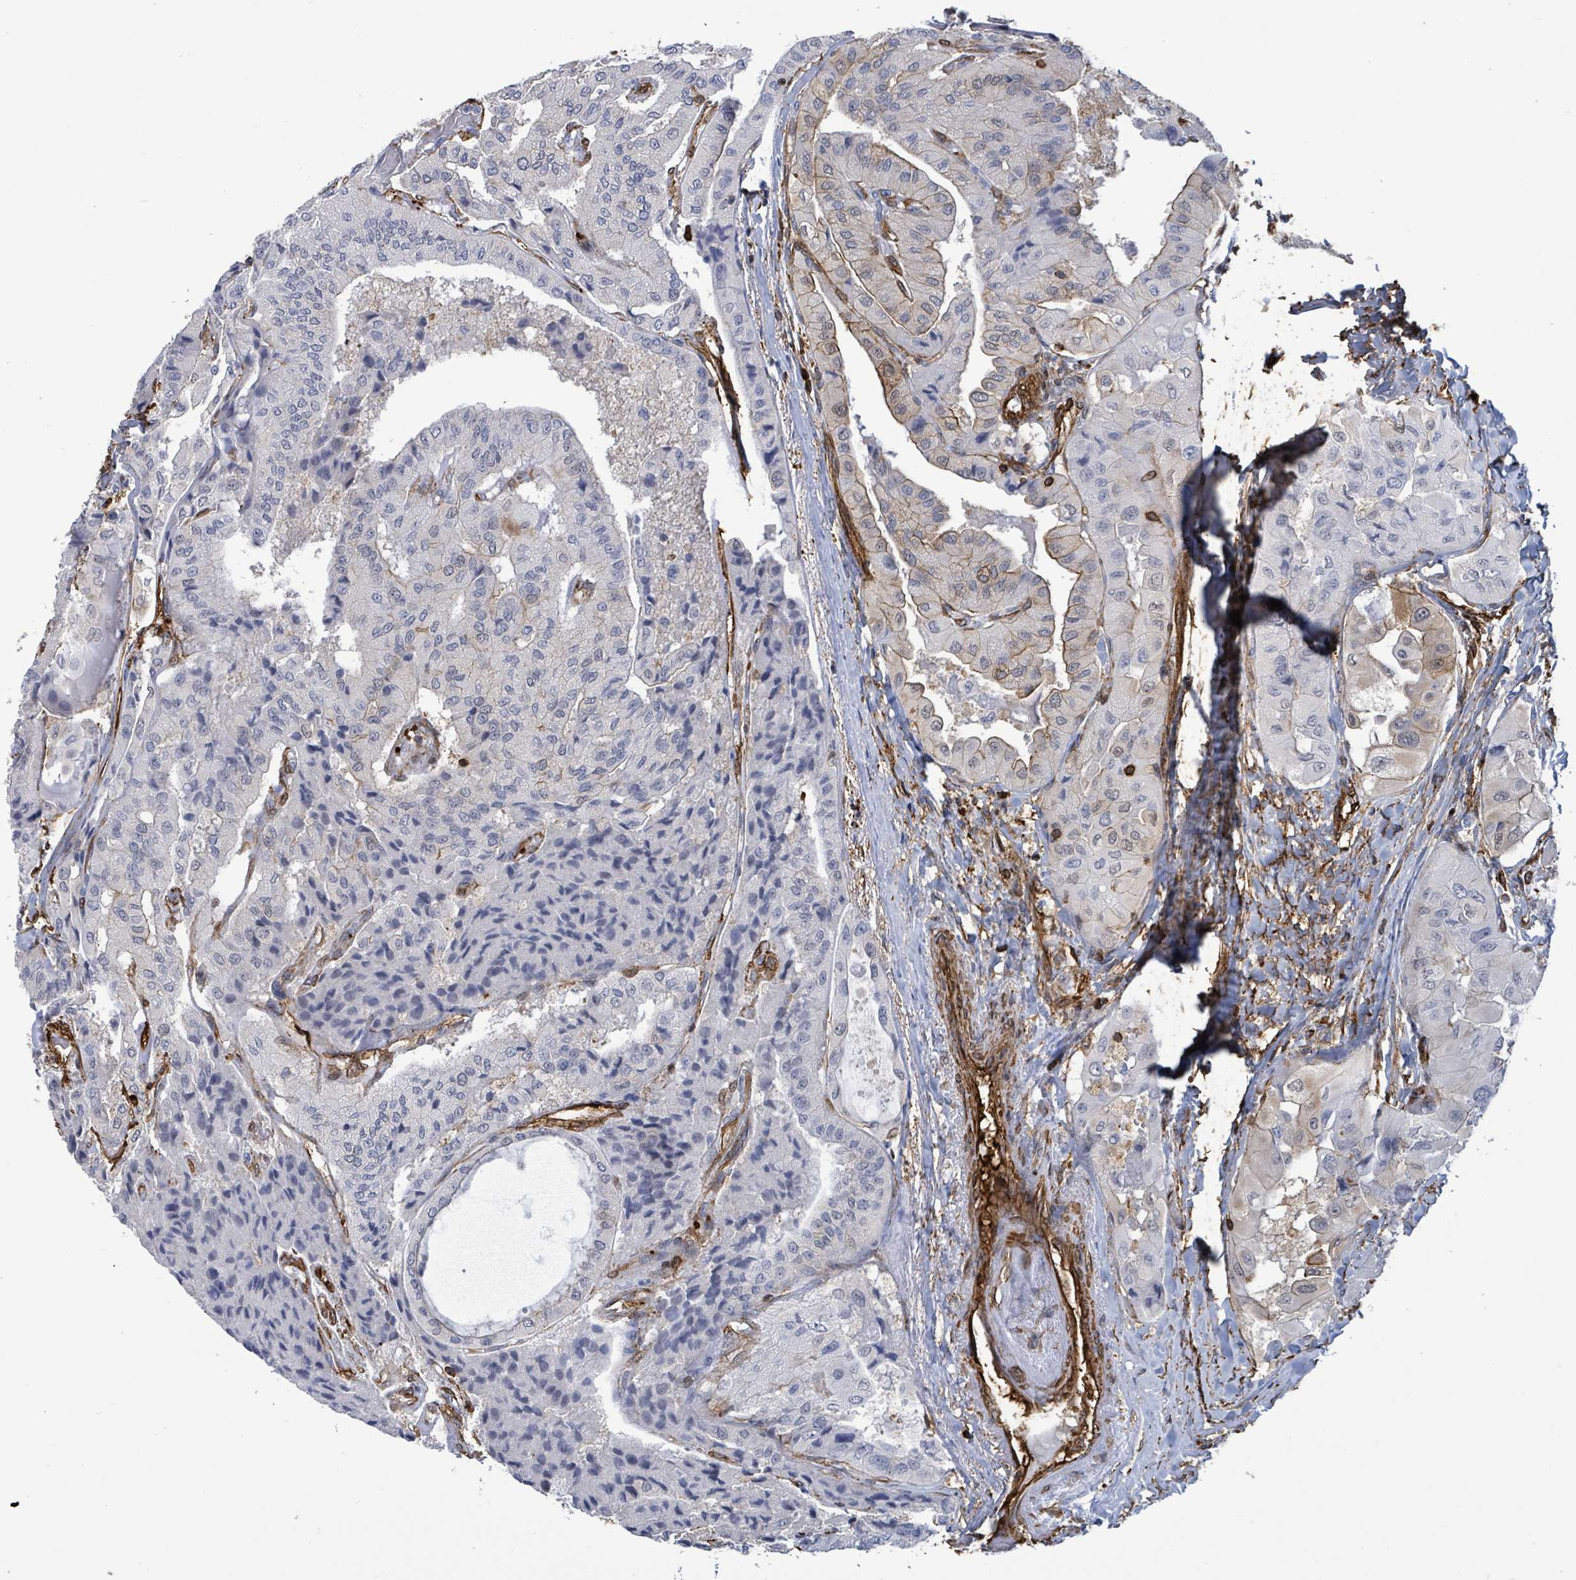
{"staining": {"intensity": "weak", "quantity": "<25%", "location": "cytoplasmic/membranous"}, "tissue": "thyroid cancer", "cell_type": "Tumor cells", "image_type": "cancer", "snomed": [{"axis": "morphology", "description": "Normal tissue, NOS"}, {"axis": "morphology", "description": "Papillary adenocarcinoma, NOS"}, {"axis": "topography", "description": "Thyroid gland"}], "caption": "This histopathology image is of papillary adenocarcinoma (thyroid) stained with IHC to label a protein in brown with the nuclei are counter-stained blue. There is no expression in tumor cells.", "gene": "PRKRIP1", "patient": {"sex": "female", "age": 59}}